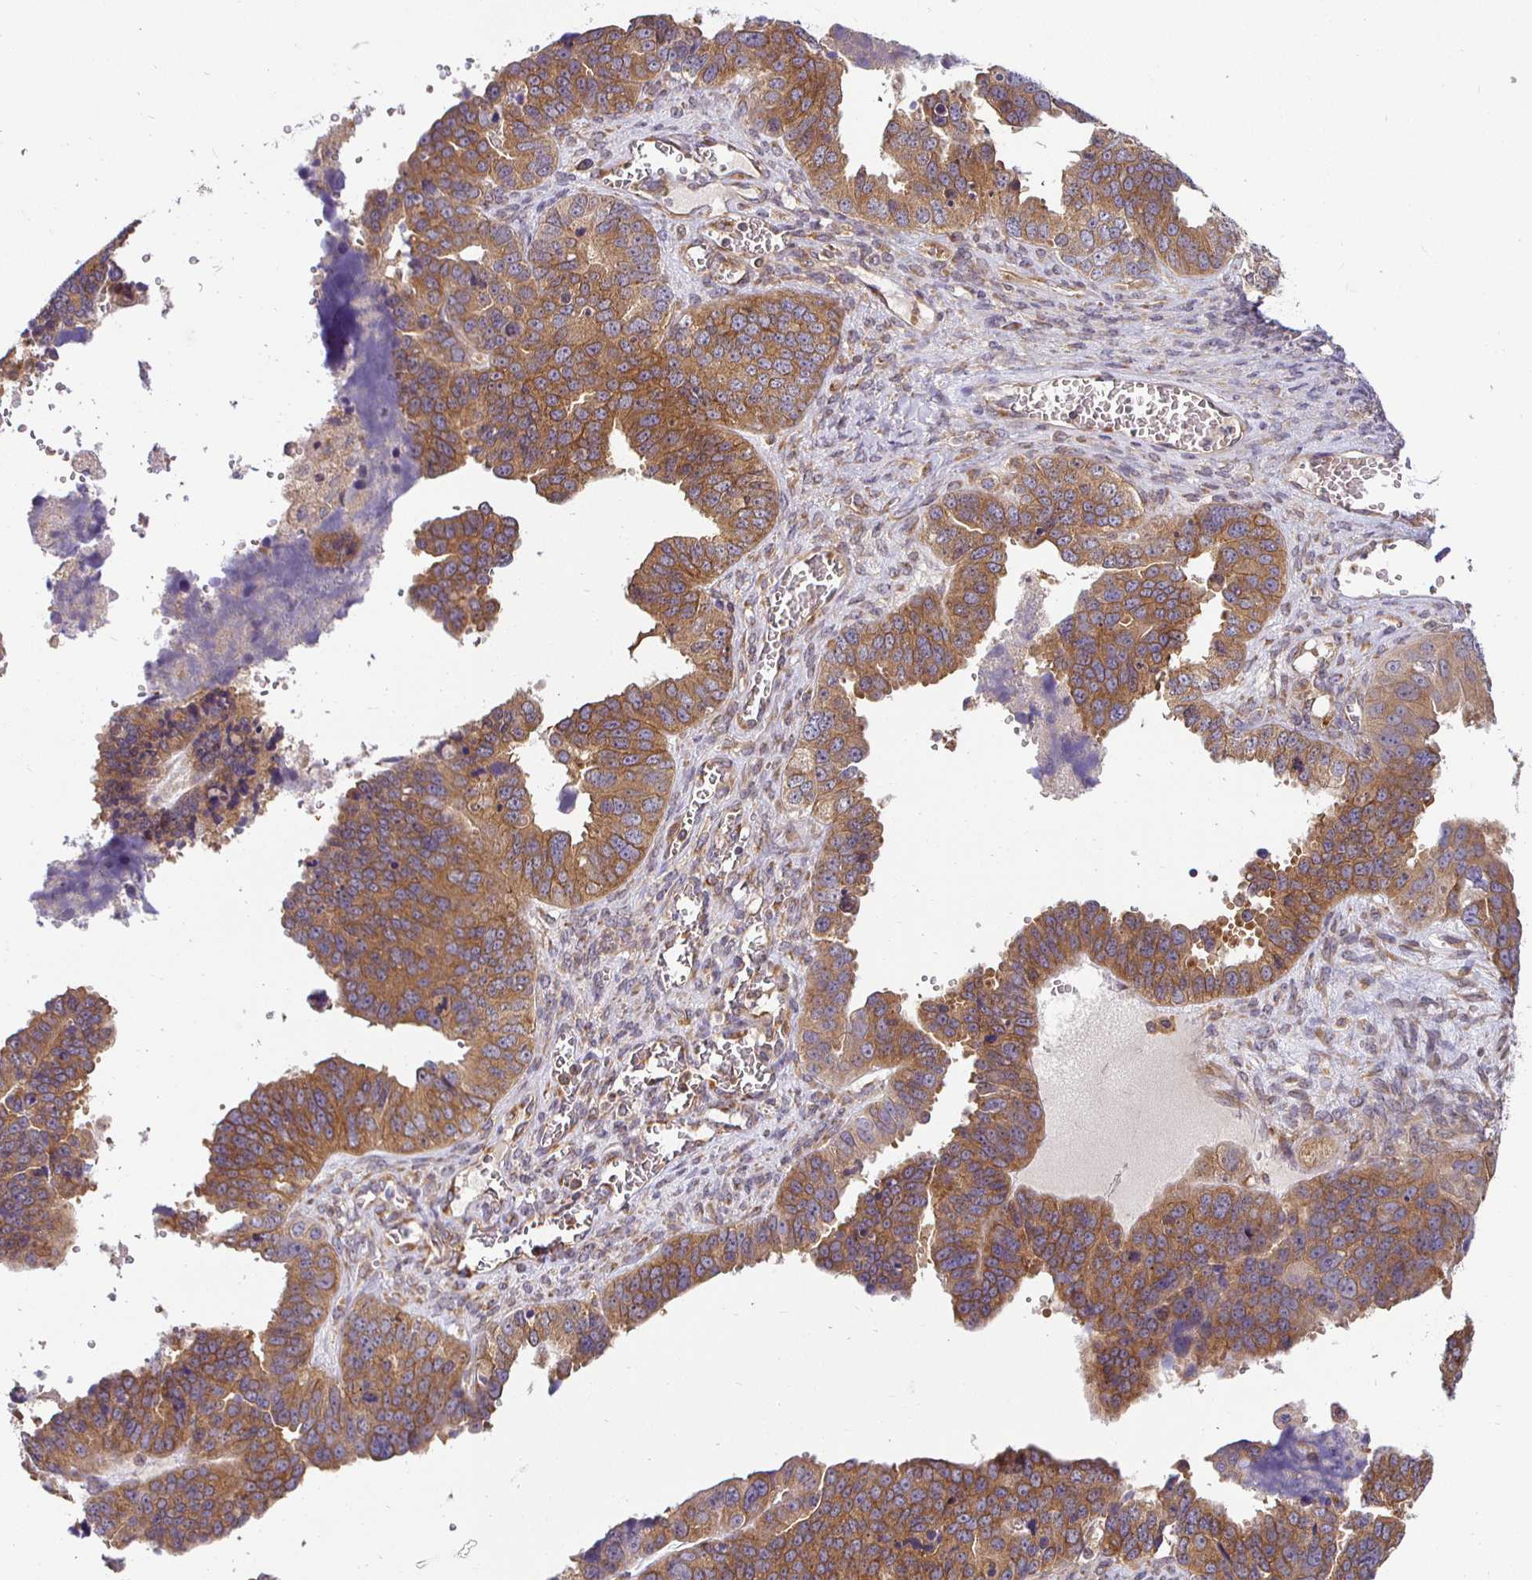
{"staining": {"intensity": "moderate", "quantity": ">75%", "location": "cytoplasmic/membranous"}, "tissue": "ovarian cancer", "cell_type": "Tumor cells", "image_type": "cancer", "snomed": [{"axis": "morphology", "description": "Cystadenocarcinoma, serous, NOS"}, {"axis": "topography", "description": "Ovary"}], "caption": "Ovarian serous cystadenocarcinoma stained with immunohistochemistry (IHC) shows moderate cytoplasmic/membranous expression in about >75% of tumor cells.", "gene": "IRAK1", "patient": {"sex": "female", "age": 76}}